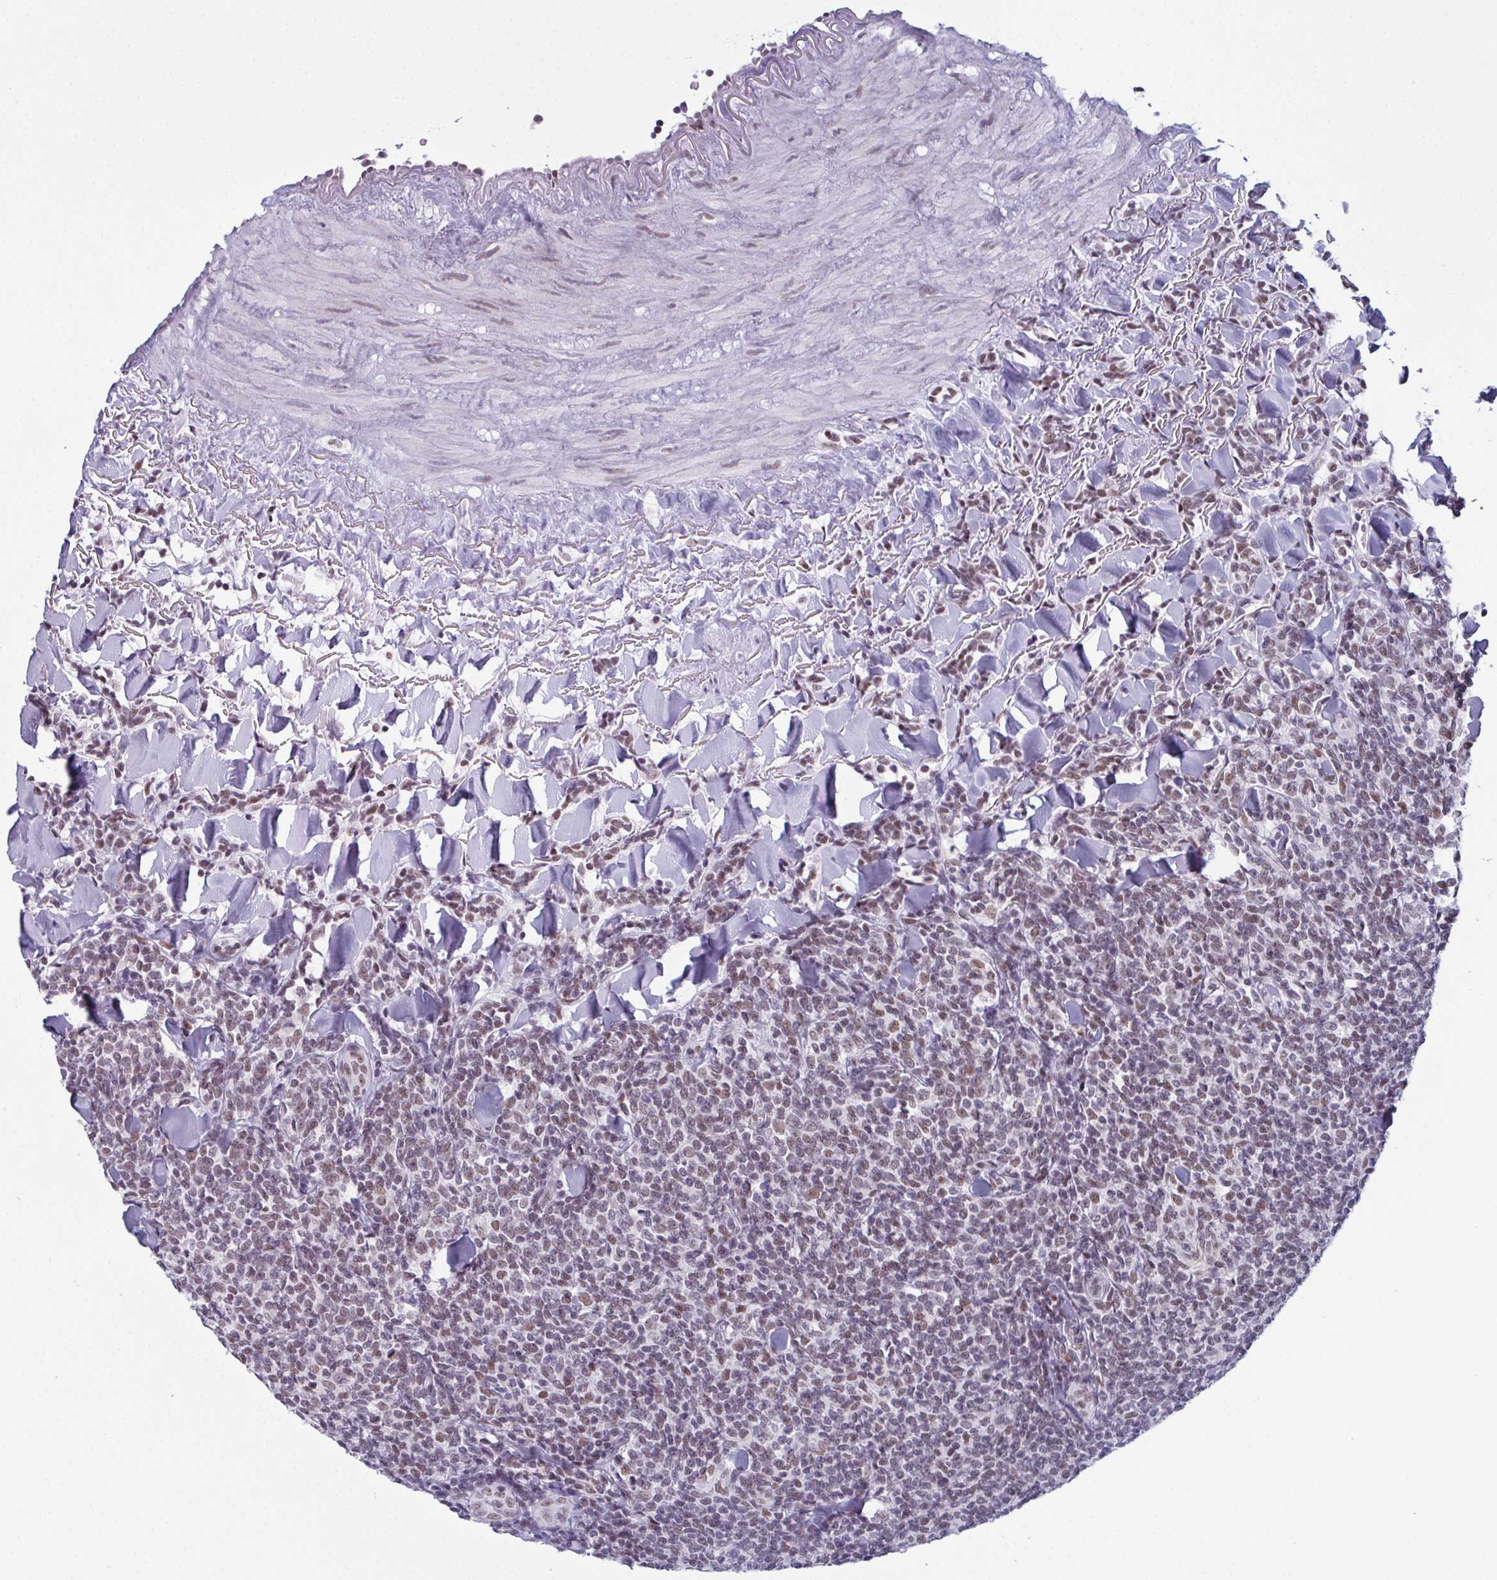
{"staining": {"intensity": "moderate", "quantity": "25%-75%", "location": "nuclear"}, "tissue": "lymphoma", "cell_type": "Tumor cells", "image_type": "cancer", "snomed": [{"axis": "morphology", "description": "Malignant lymphoma, non-Hodgkin's type, Low grade"}, {"axis": "topography", "description": "Lymph node"}], "caption": "Immunohistochemical staining of human malignant lymphoma, non-Hodgkin's type (low-grade) shows medium levels of moderate nuclear protein expression in approximately 25%-75% of tumor cells. The staining was performed using DAB (3,3'-diaminobenzidine), with brown indicating positive protein expression. Nuclei are stained blue with hematoxylin.", "gene": "RBM7", "patient": {"sex": "female", "age": 56}}